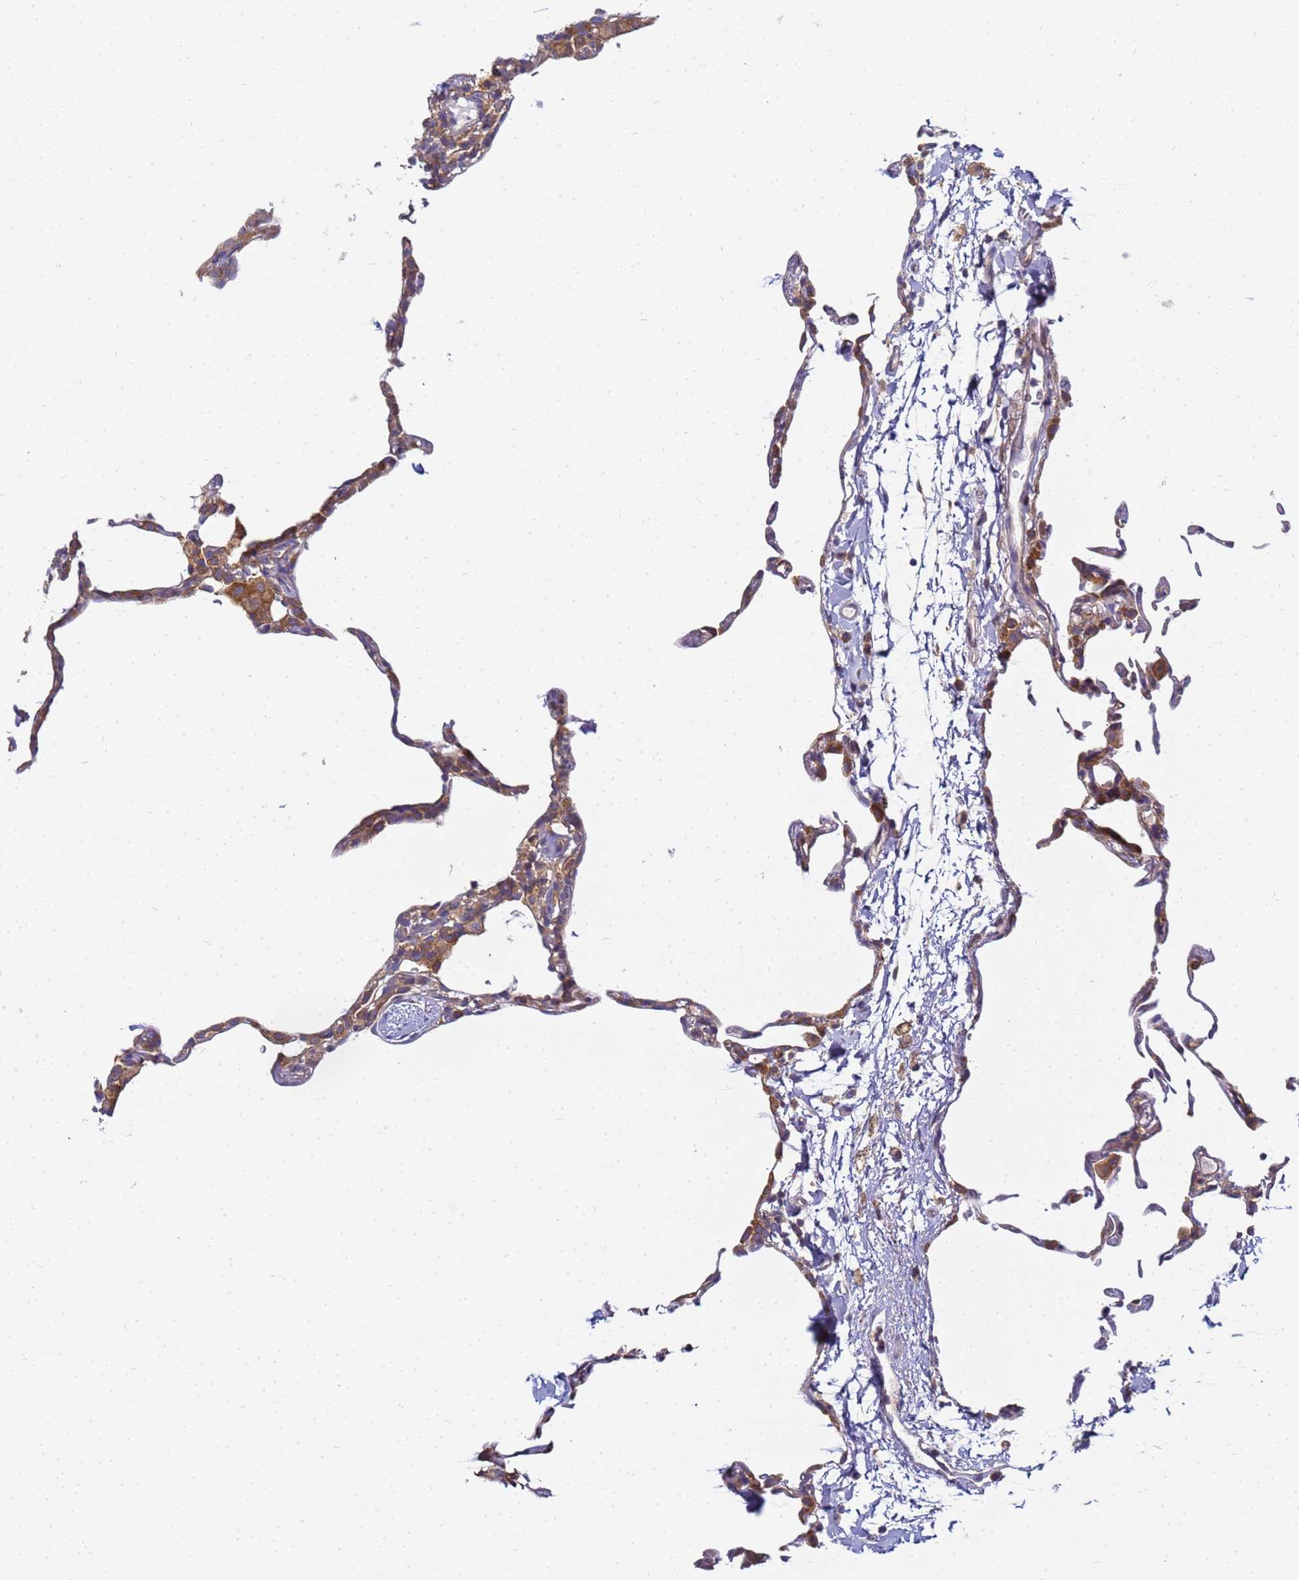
{"staining": {"intensity": "moderate", "quantity": "25%-75%", "location": "cytoplasmic/membranous"}, "tissue": "lung", "cell_type": "Alveolar cells", "image_type": "normal", "snomed": [{"axis": "morphology", "description": "Normal tissue, NOS"}, {"axis": "topography", "description": "Lung"}], "caption": "An image of lung stained for a protein demonstrates moderate cytoplasmic/membranous brown staining in alveolar cells. Using DAB (3,3'-diaminobenzidine) (brown) and hematoxylin (blue) stains, captured at high magnification using brightfield microscopy.", "gene": "CHM", "patient": {"sex": "female", "age": 57}}